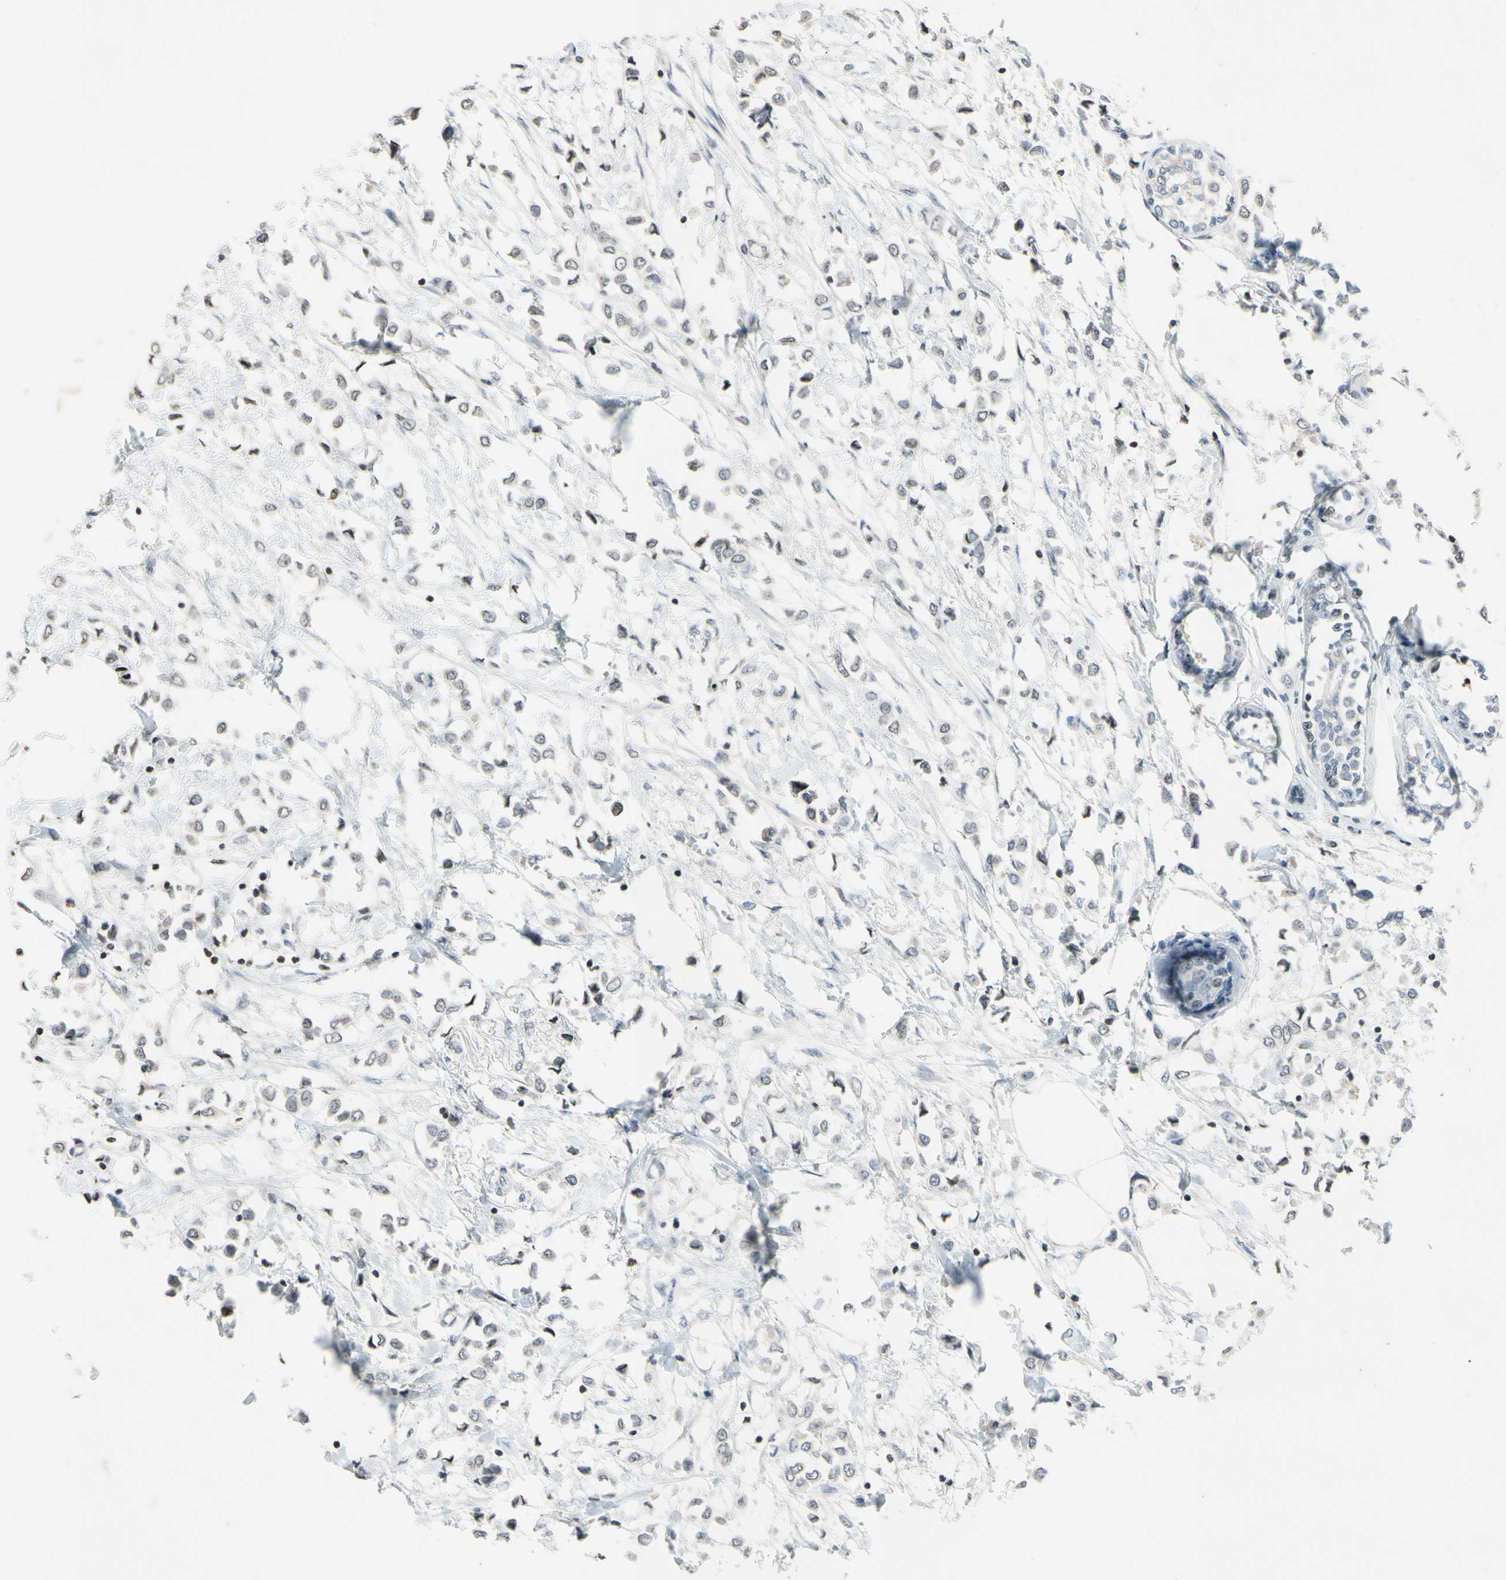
{"staining": {"intensity": "weak", "quantity": "25%-75%", "location": "cytoplasmic/membranous"}, "tissue": "breast cancer", "cell_type": "Tumor cells", "image_type": "cancer", "snomed": [{"axis": "morphology", "description": "Lobular carcinoma"}, {"axis": "topography", "description": "Breast"}], "caption": "The histopathology image exhibits immunohistochemical staining of lobular carcinoma (breast). There is weak cytoplasmic/membranous expression is identified in about 25%-75% of tumor cells.", "gene": "CLDN11", "patient": {"sex": "female", "age": 51}}